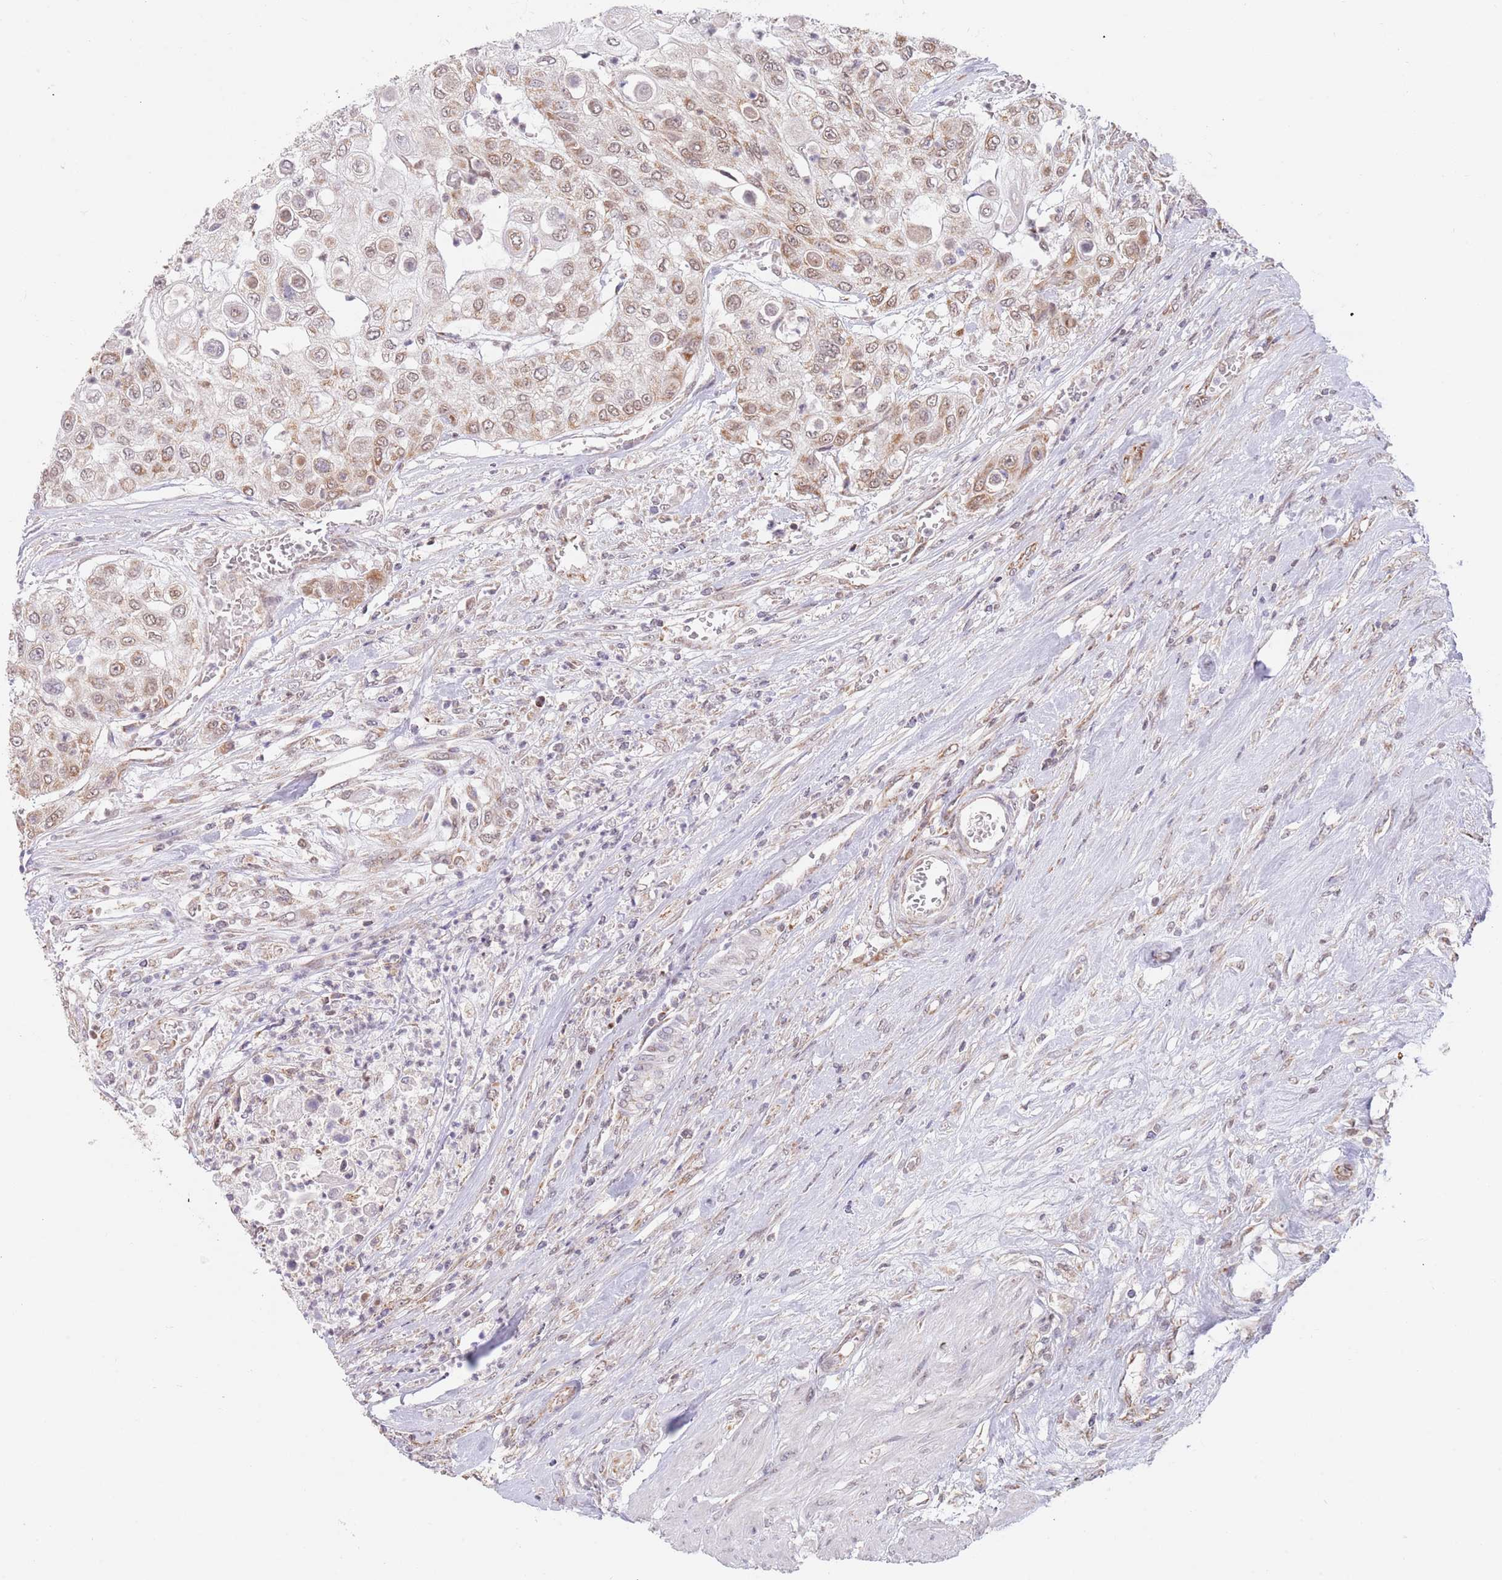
{"staining": {"intensity": "moderate", "quantity": ">75%", "location": "cytoplasmic/membranous"}, "tissue": "urothelial cancer", "cell_type": "Tumor cells", "image_type": "cancer", "snomed": [{"axis": "morphology", "description": "Urothelial carcinoma, High grade"}, {"axis": "topography", "description": "Urinary bladder"}], "caption": "Brown immunohistochemical staining in human urothelial carcinoma (high-grade) reveals moderate cytoplasmic/membranous positivity in about >75% of tumor cells.", "gene": "TIMM13", "patient": {"sex": "female", "age": 79}}